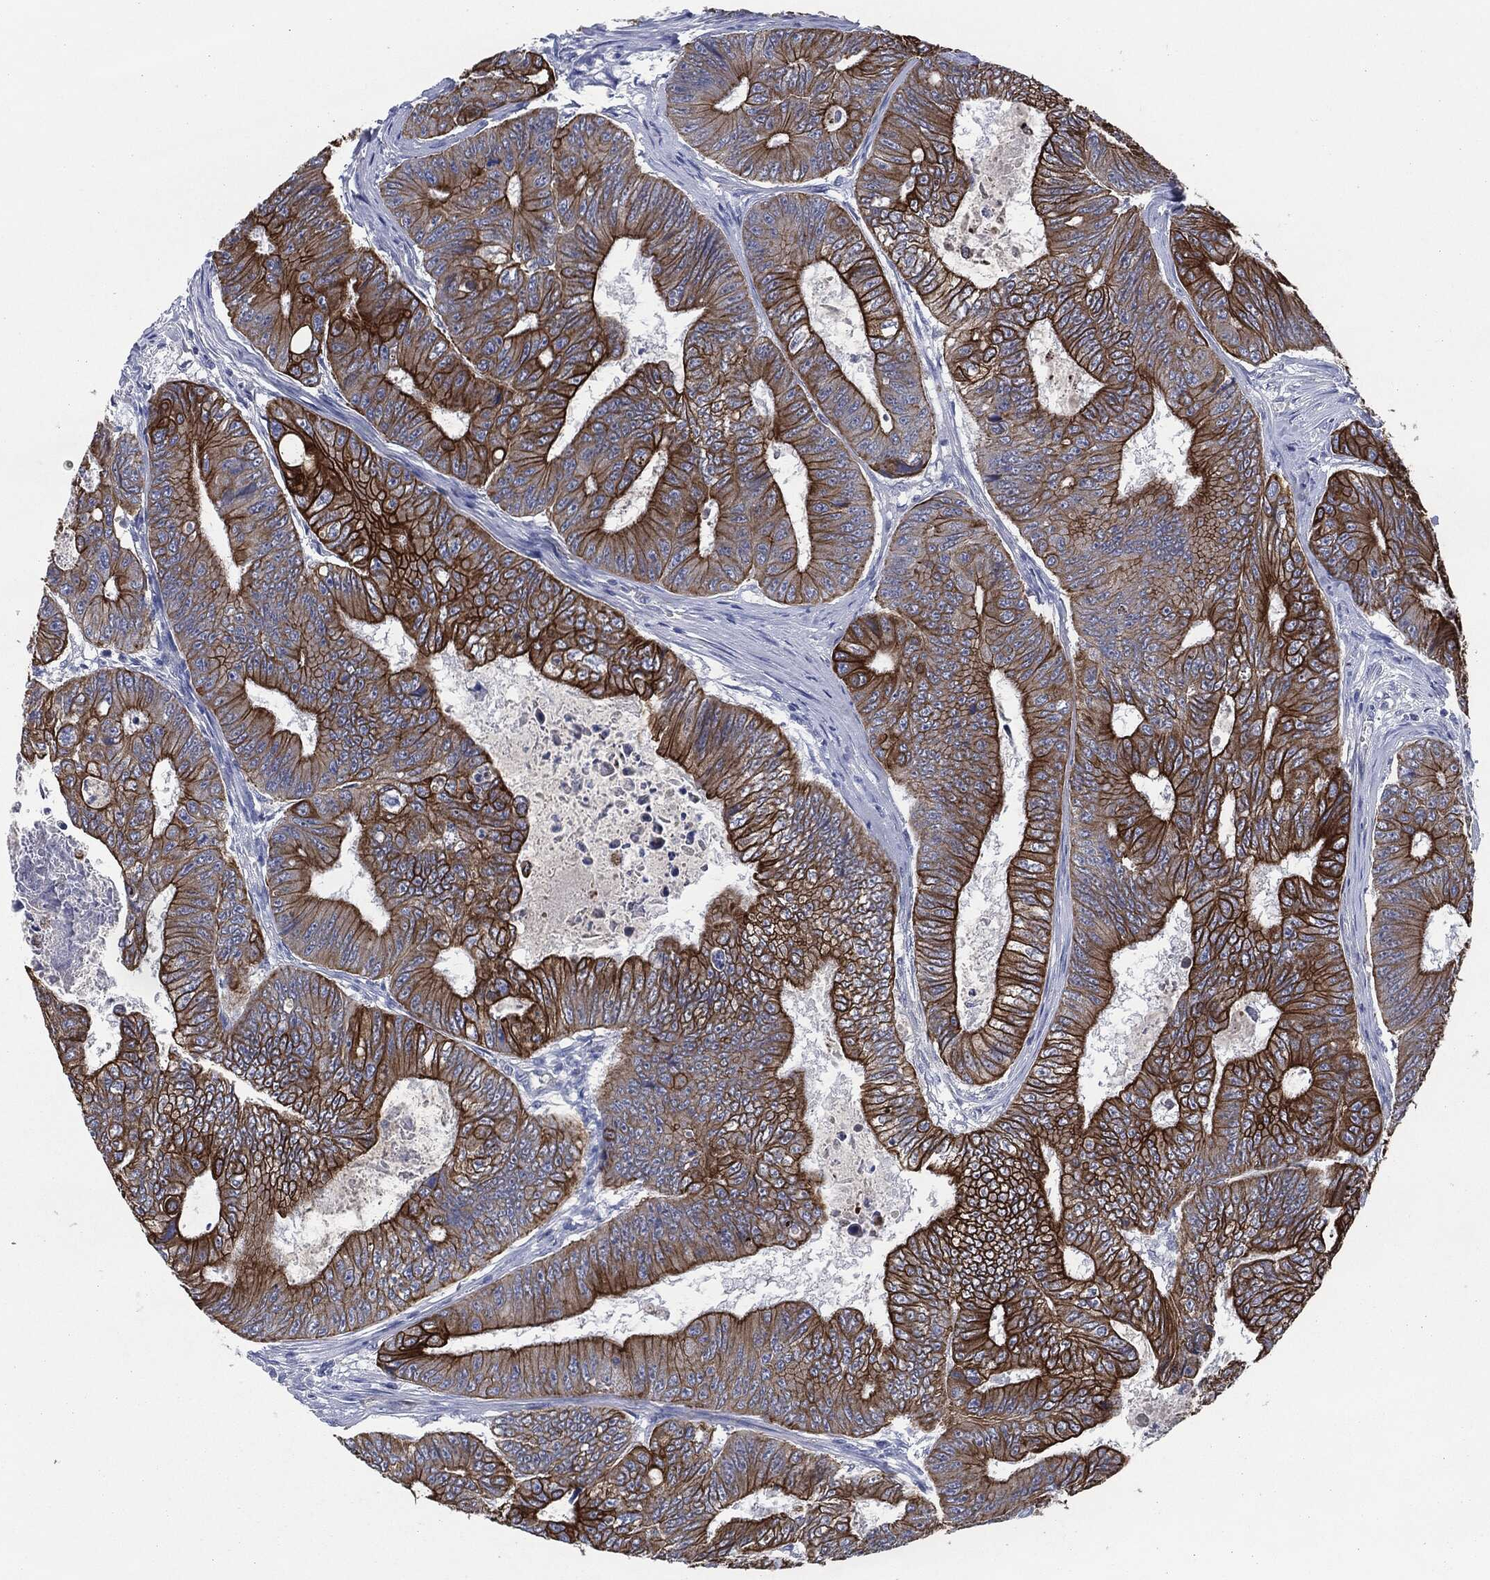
{"staining": {"intensity": "strong", "quantity": ">75%", "location": "cytoplasmic/membranous"}, "tissue": "colorectal cancer", "cell_type": "Tumor cells", "image_type": "cancer", "snomed": [{"axis": "morphology", "description": "Adenocarcinoma, NOS"}, {"axis": "topography", "description": "Colon"}], "caption": "Colorectal cancer (adenocarcinoma) was stained to show a protein in brown. There is high levels of strong cytoplasmic/membranous positivity in approximately >75% of tumor cells.", "gene": "SHROOM2", "patient": {"sex": "female", "age": 48}}